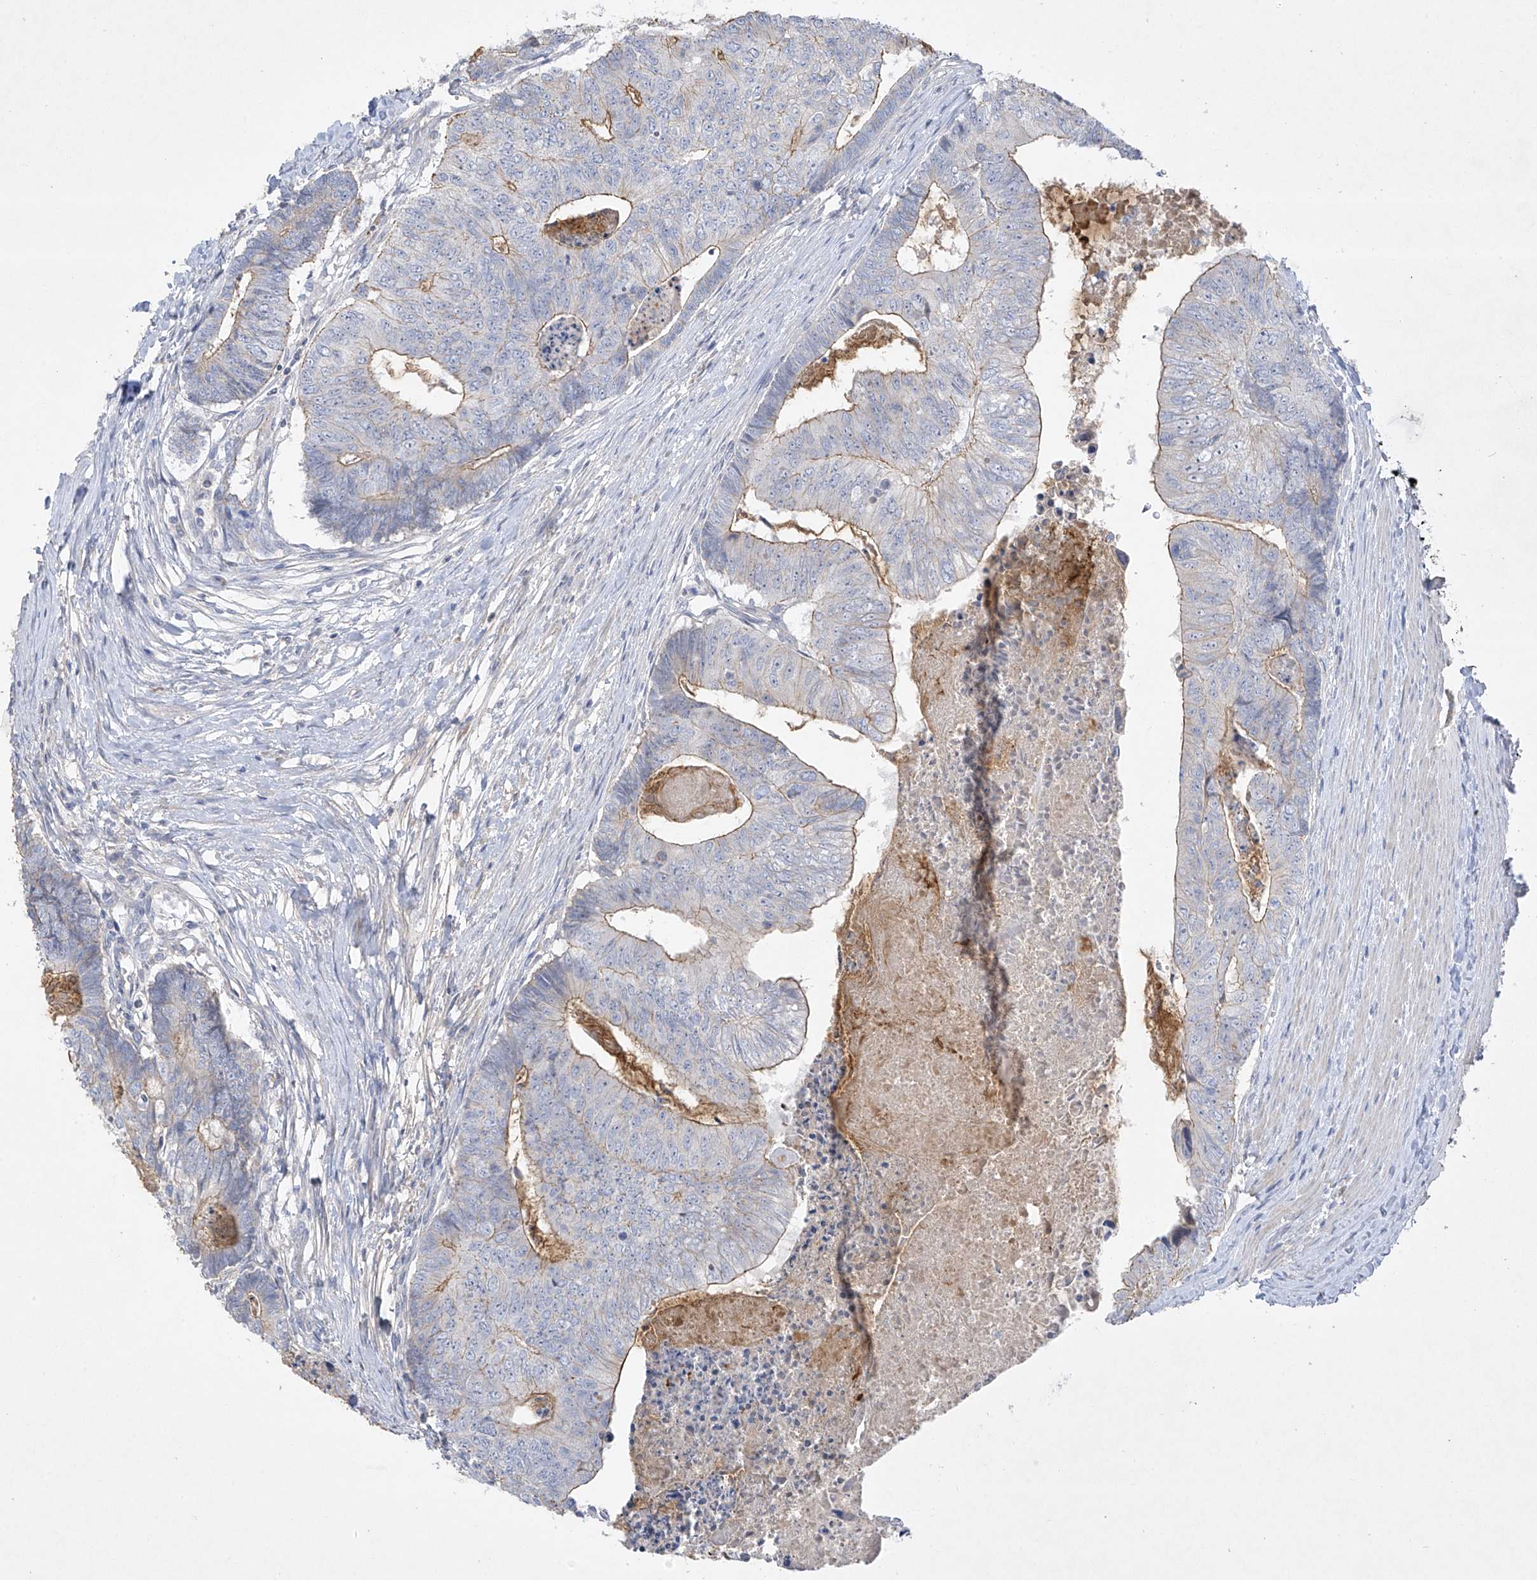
{"staining": {"intensity": "moderate", "quantity": "25%-75%", "location": "cytoplasmic/membranous"}, "tissue": "colorectal cancer", "cell_type": "Tumor cells", "image_type": "cancer", "snomed": [{"axis": "morphology", "description": "Adenocarcinoma, NOS"}, {"axis": "topography", "description": "Colon"}], "caption": "Immunohistochemical staining of adenocarcinoma (colorectal) displays medium levels of moderate cytoplasmic/membranous protein expression in approximately 25%-75% of tumor cells.", "gene": "PRSS12", "patient": {"sex": "female", "age": 67}}